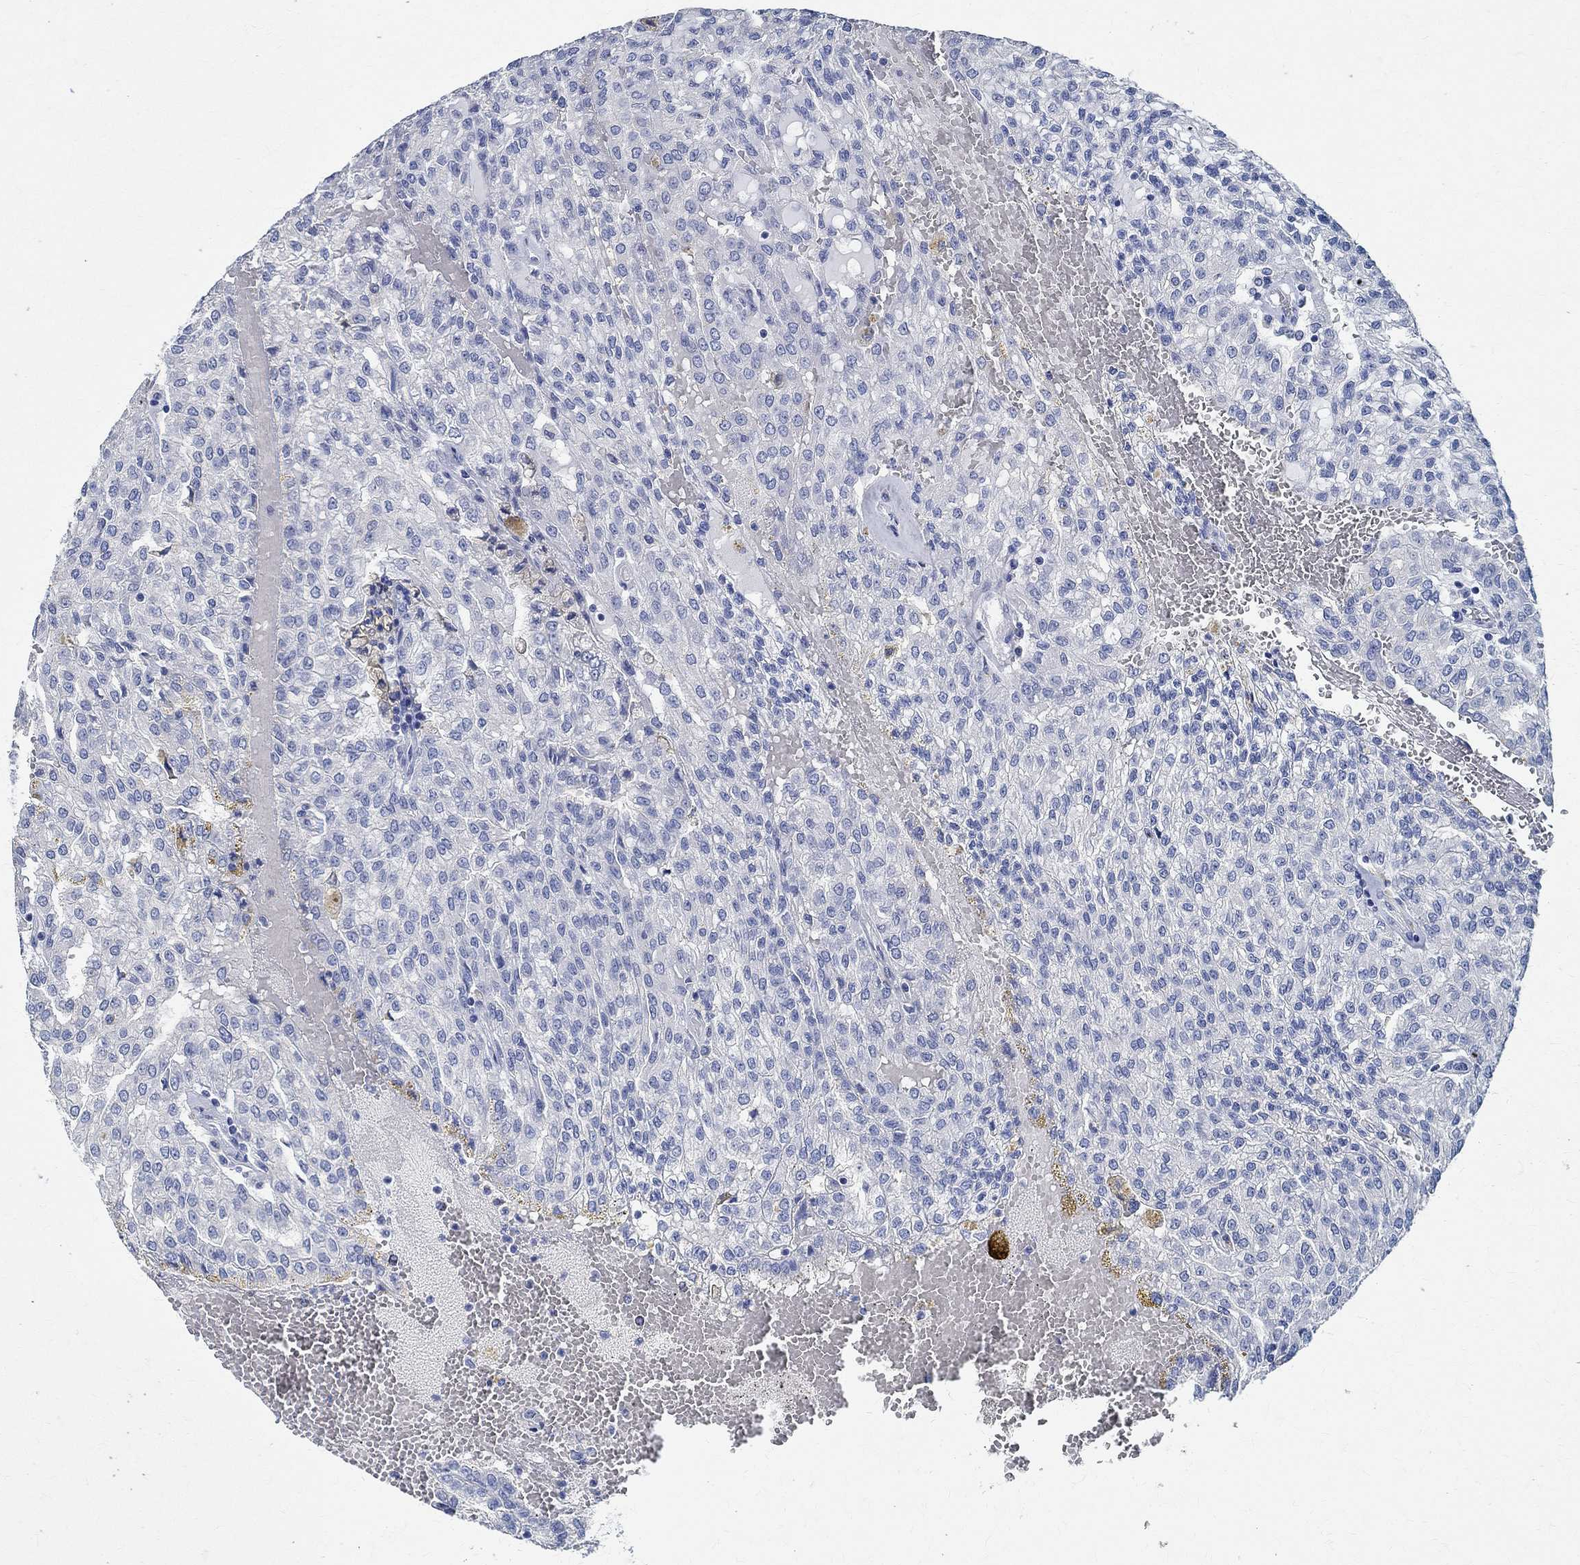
{"staining": {"intensity": "negative", "quantity": "none", "location": "none"}, "tissue": "renal cancer", "cell_type": "Tumor cells", "image_type": "cancer", "snomed": [{"axis": "morphology", "description": "Adenocarcinoma, NOS"}, {"axis": "topography", "description": "Kidney"}], "caption": "Renal cancer (adenocarcinoma) was stained to show a protein in brown. There is no significant expression in tumor cells. Nuclei are stained in blue.", "gene": "PRX", "patient": {"sex": "male", "age": 63}}